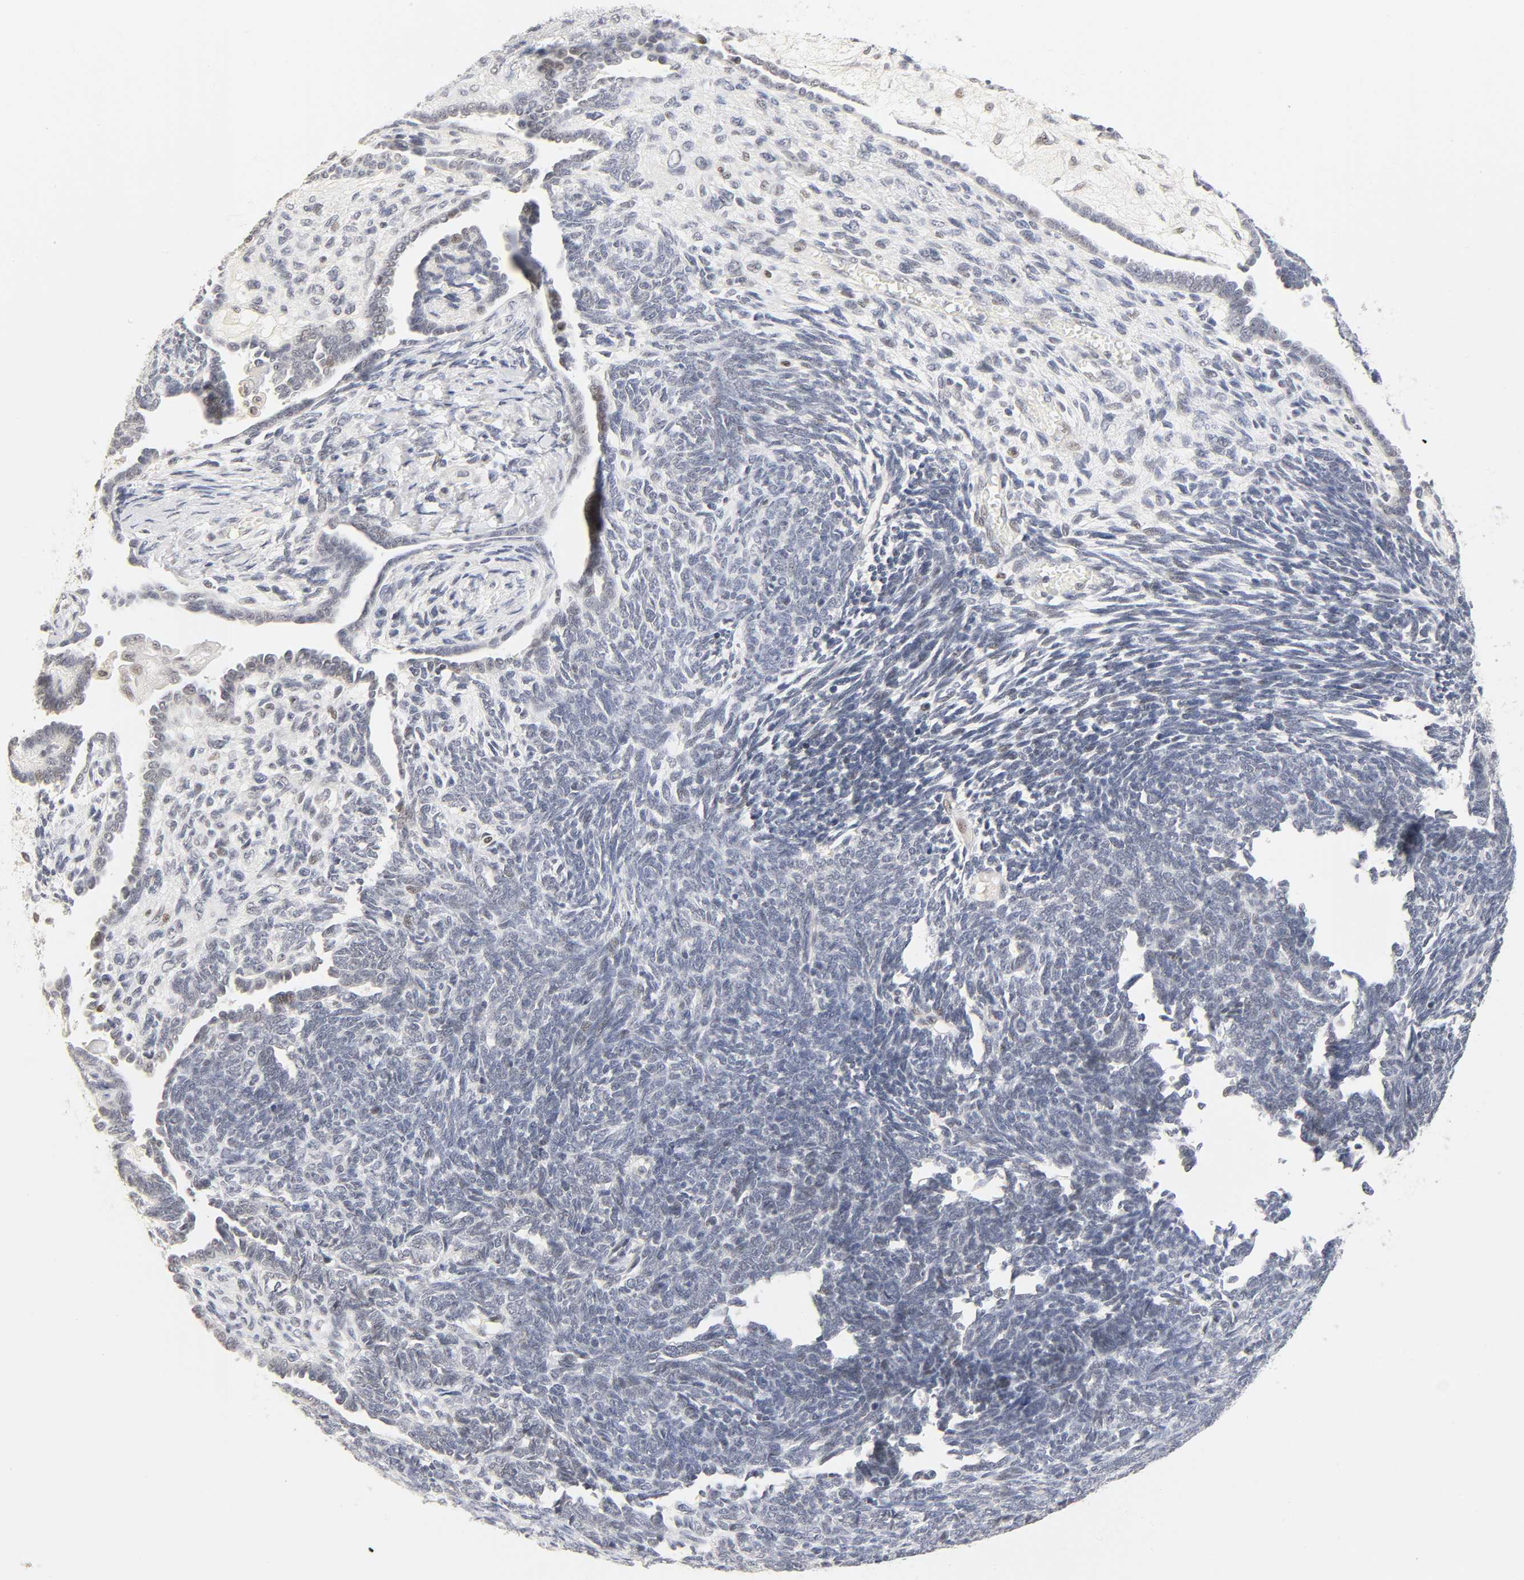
{"staining": {"intensity": "weak", "quantity": "<25%", "location": "nuclear"}, "tissue": "endometrial cancer", "cell_type": "Tumor cells", "image_type": "cancer", "snomed": [{"axis": "morphology", "description": "Neoplasm, malignant, NOS"}, {"axis": "topography", "description": "Endometrium"}], "caption": "The immunohistochemistry (IHC) image has no significant staining in tumor cells of endometrial cancer (malignant neoplasm) tissue.", "gene": "MNAT1", "patient": {"sex": "female", "age": 74}}